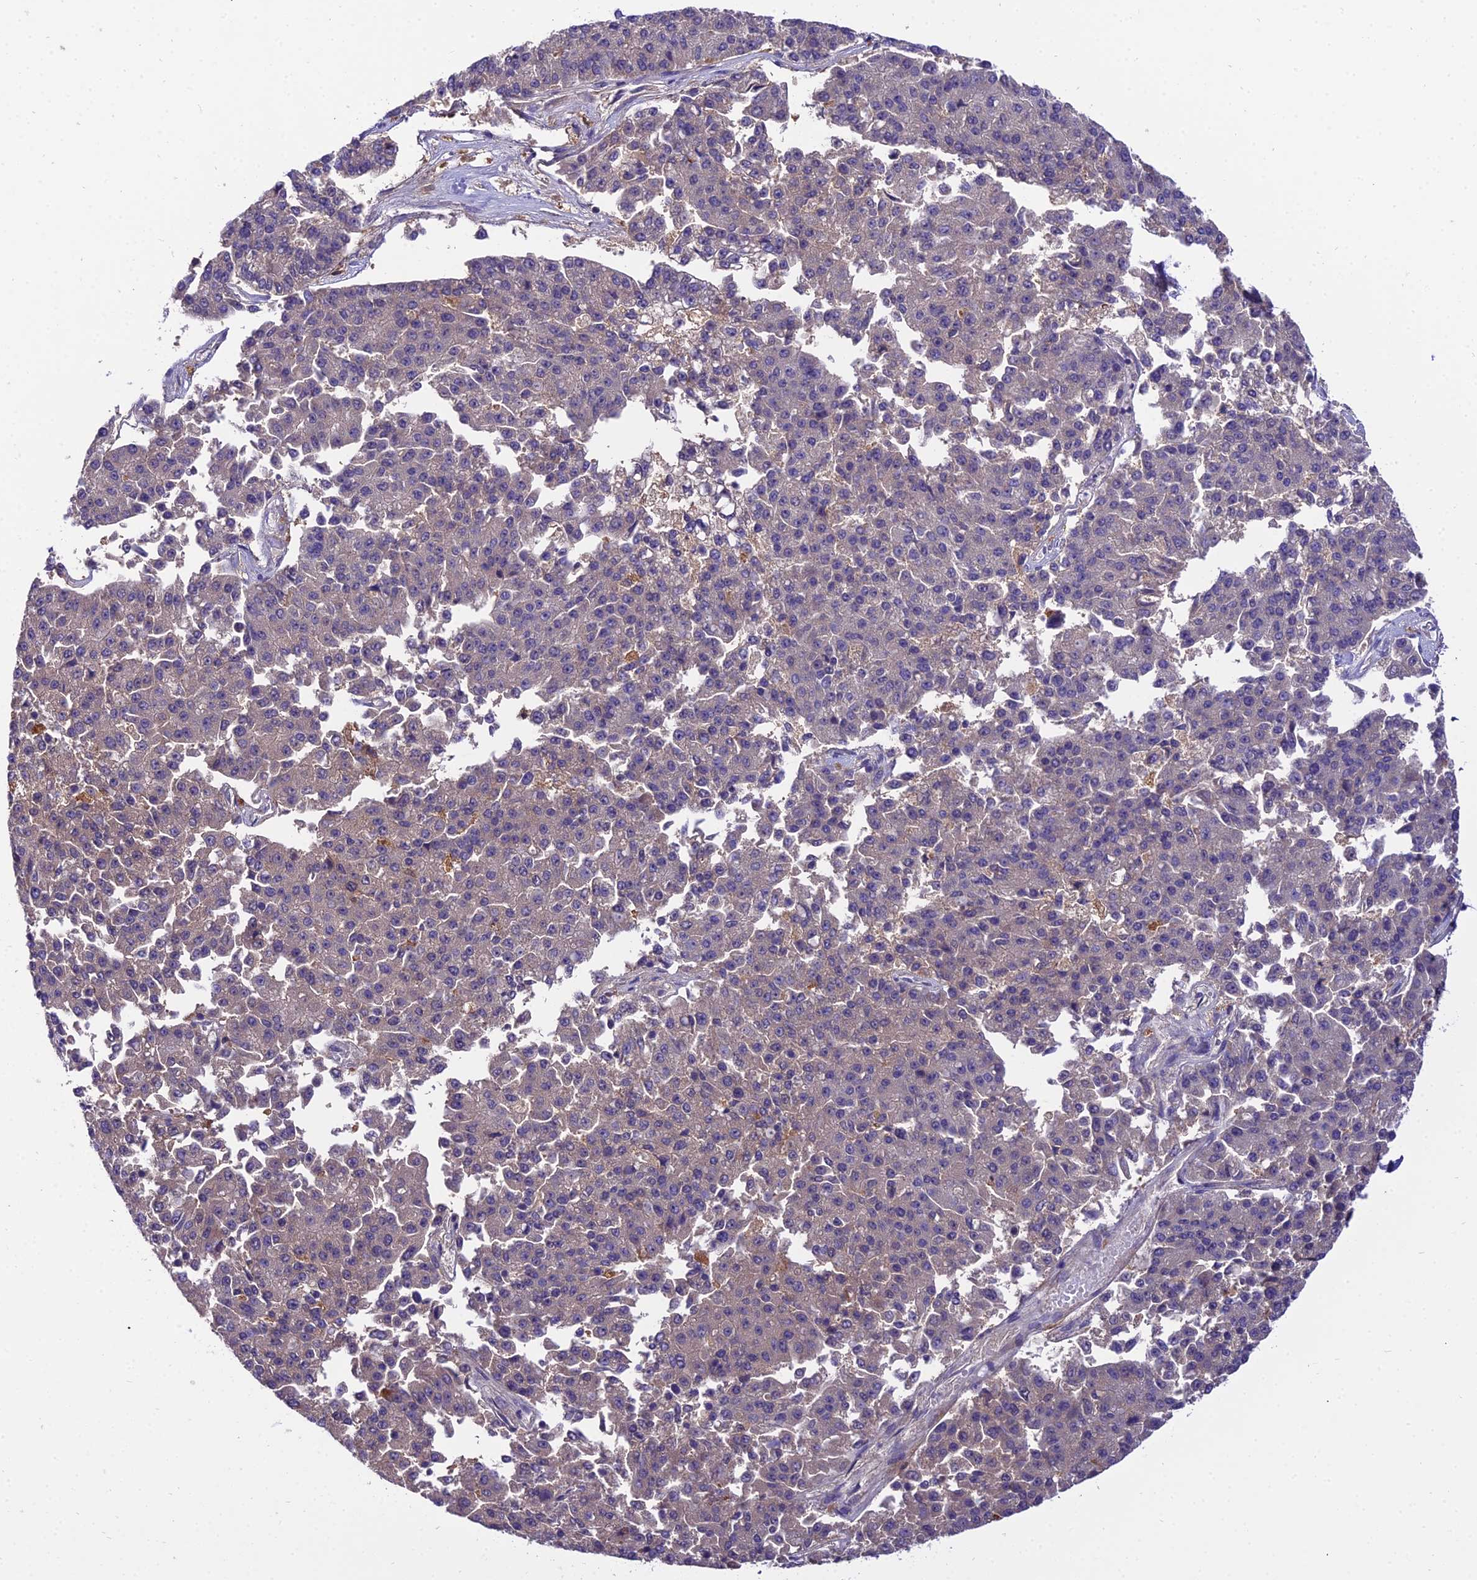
{"staining": {"intensity": "weak", "quantity": "<25%", "location": "cytoplasmic/membranous"}, "tissue": "pancreatic cancer", "cell_type": "Tumor cells", "image_type": "cancer", "snomed": [{"axis": "morphology", "description": "Adenocarcinoma, NOS"}, {"axis": "topography", "description": "Pancreas"}], "caption": "DAB (3,3'-diaminobenzidine) immunohistochemical staining of human pancreatic adenocarcinoma demonstrates no significant positivity in tumor cells.", "gene": "C2orf69", "patient": {"sex": "male", "age": 50}}